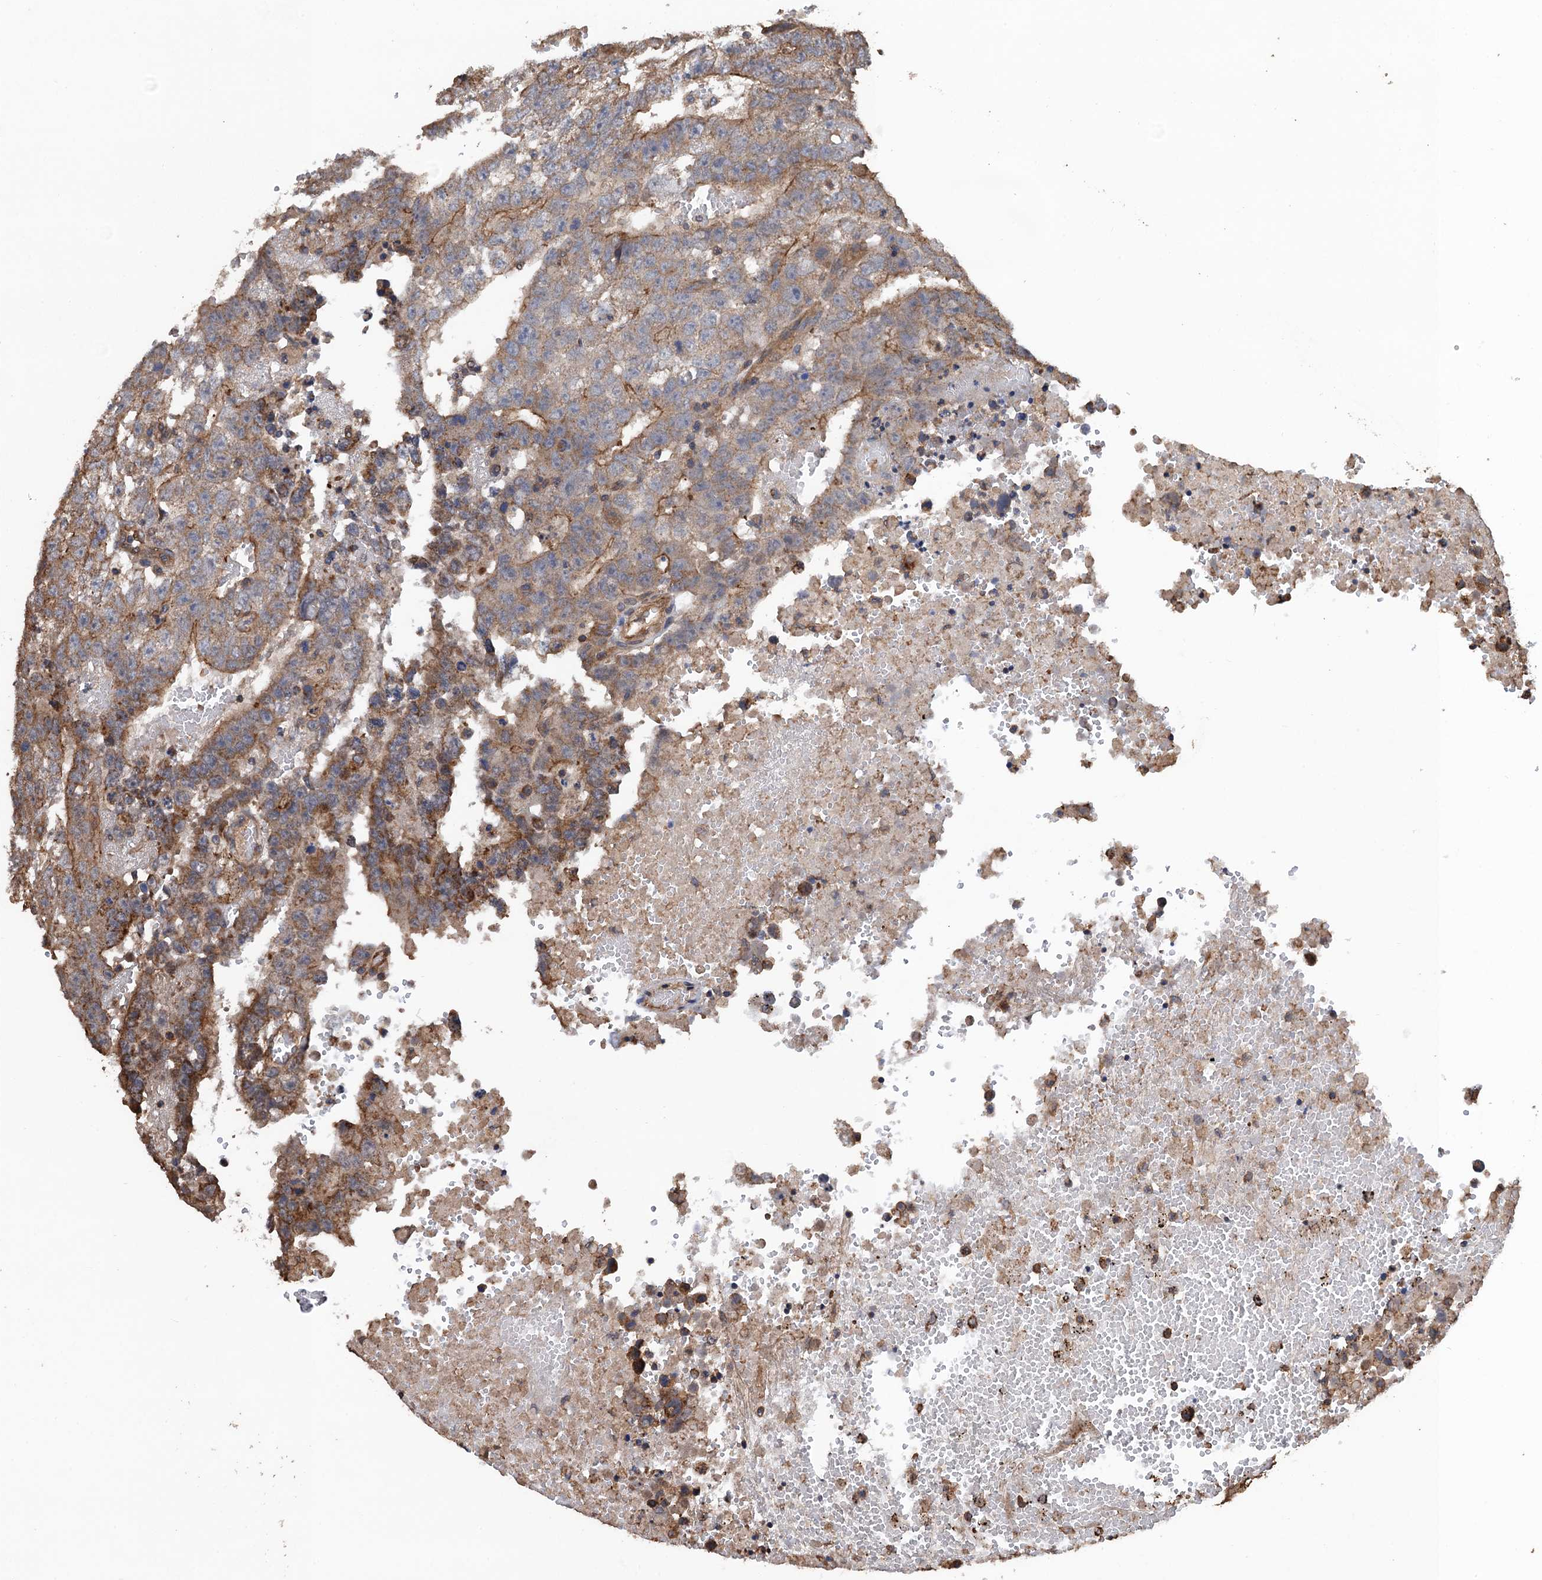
{"staining": {"intensity": "moderate", "quantity": "<25%", "location": "cytoplasmic/membranous"}, "tissue": "testis cancer", "cell_type": "Tumor cells", "image_type": "cancer", "snomed": [{"axis": "morphology", "description": "Carcinoma, Embryonal, NOS"}, {"axis": "topography", "description": "Testis"}], "caption": "Immunohistochemistry (DAB) staining of embryonal carcinoma (testis) exhibits moderate cytoplasmic/membranous protein staining in about <25% of tumor cells.", "gene": "PPP4R1", "patient": {"sex": "male", "age": 25}}